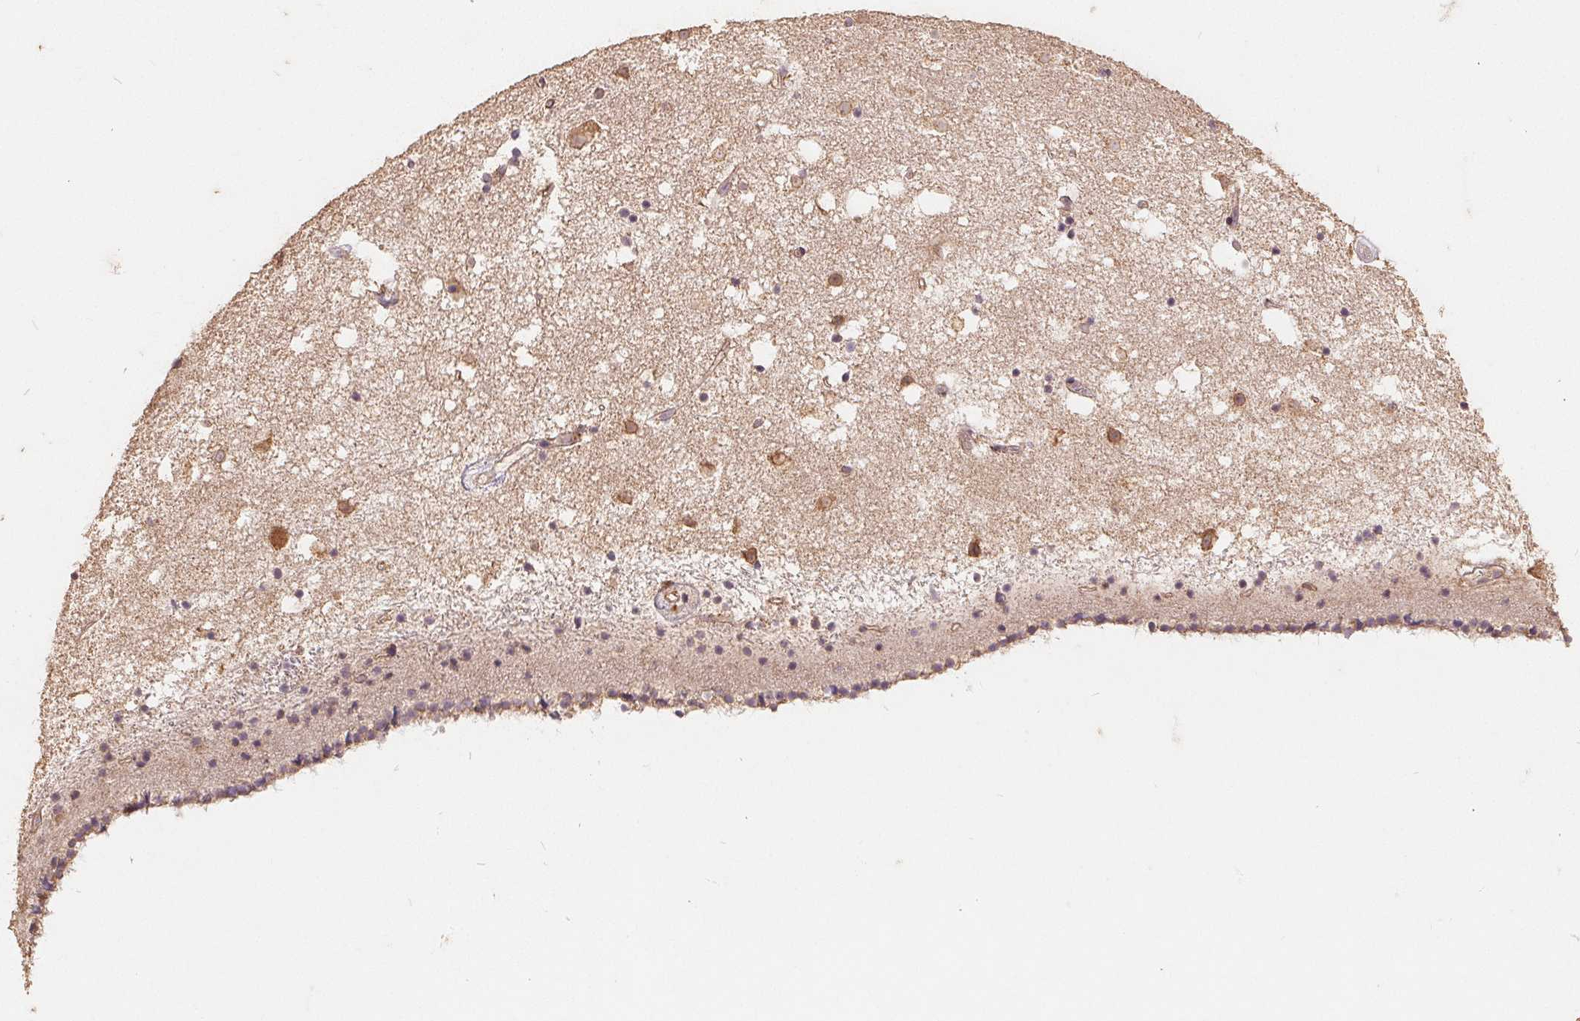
{"staining": {"intensity": "weak", "quantity": "25%-75%", "location": "cytoplasmic/membranous"}, "tissue": "caudate", "cell_type": "Glial cells", "image_type": "normal", "snomed": [{"axis": "morphology", "description": "Normal tissue, NOS"}, {"axis": "topography", "description": "Lateral ventricle wall"}], "caption": "Immunohistochemistry of normal caudate reveals low levels of weak cytoplasmic/membranous staining in about 25%-75% of glial cells. Nuclei are stained in blue.", "gene": "CDIPT", "patient": {"sex": "female", "age": 71}}